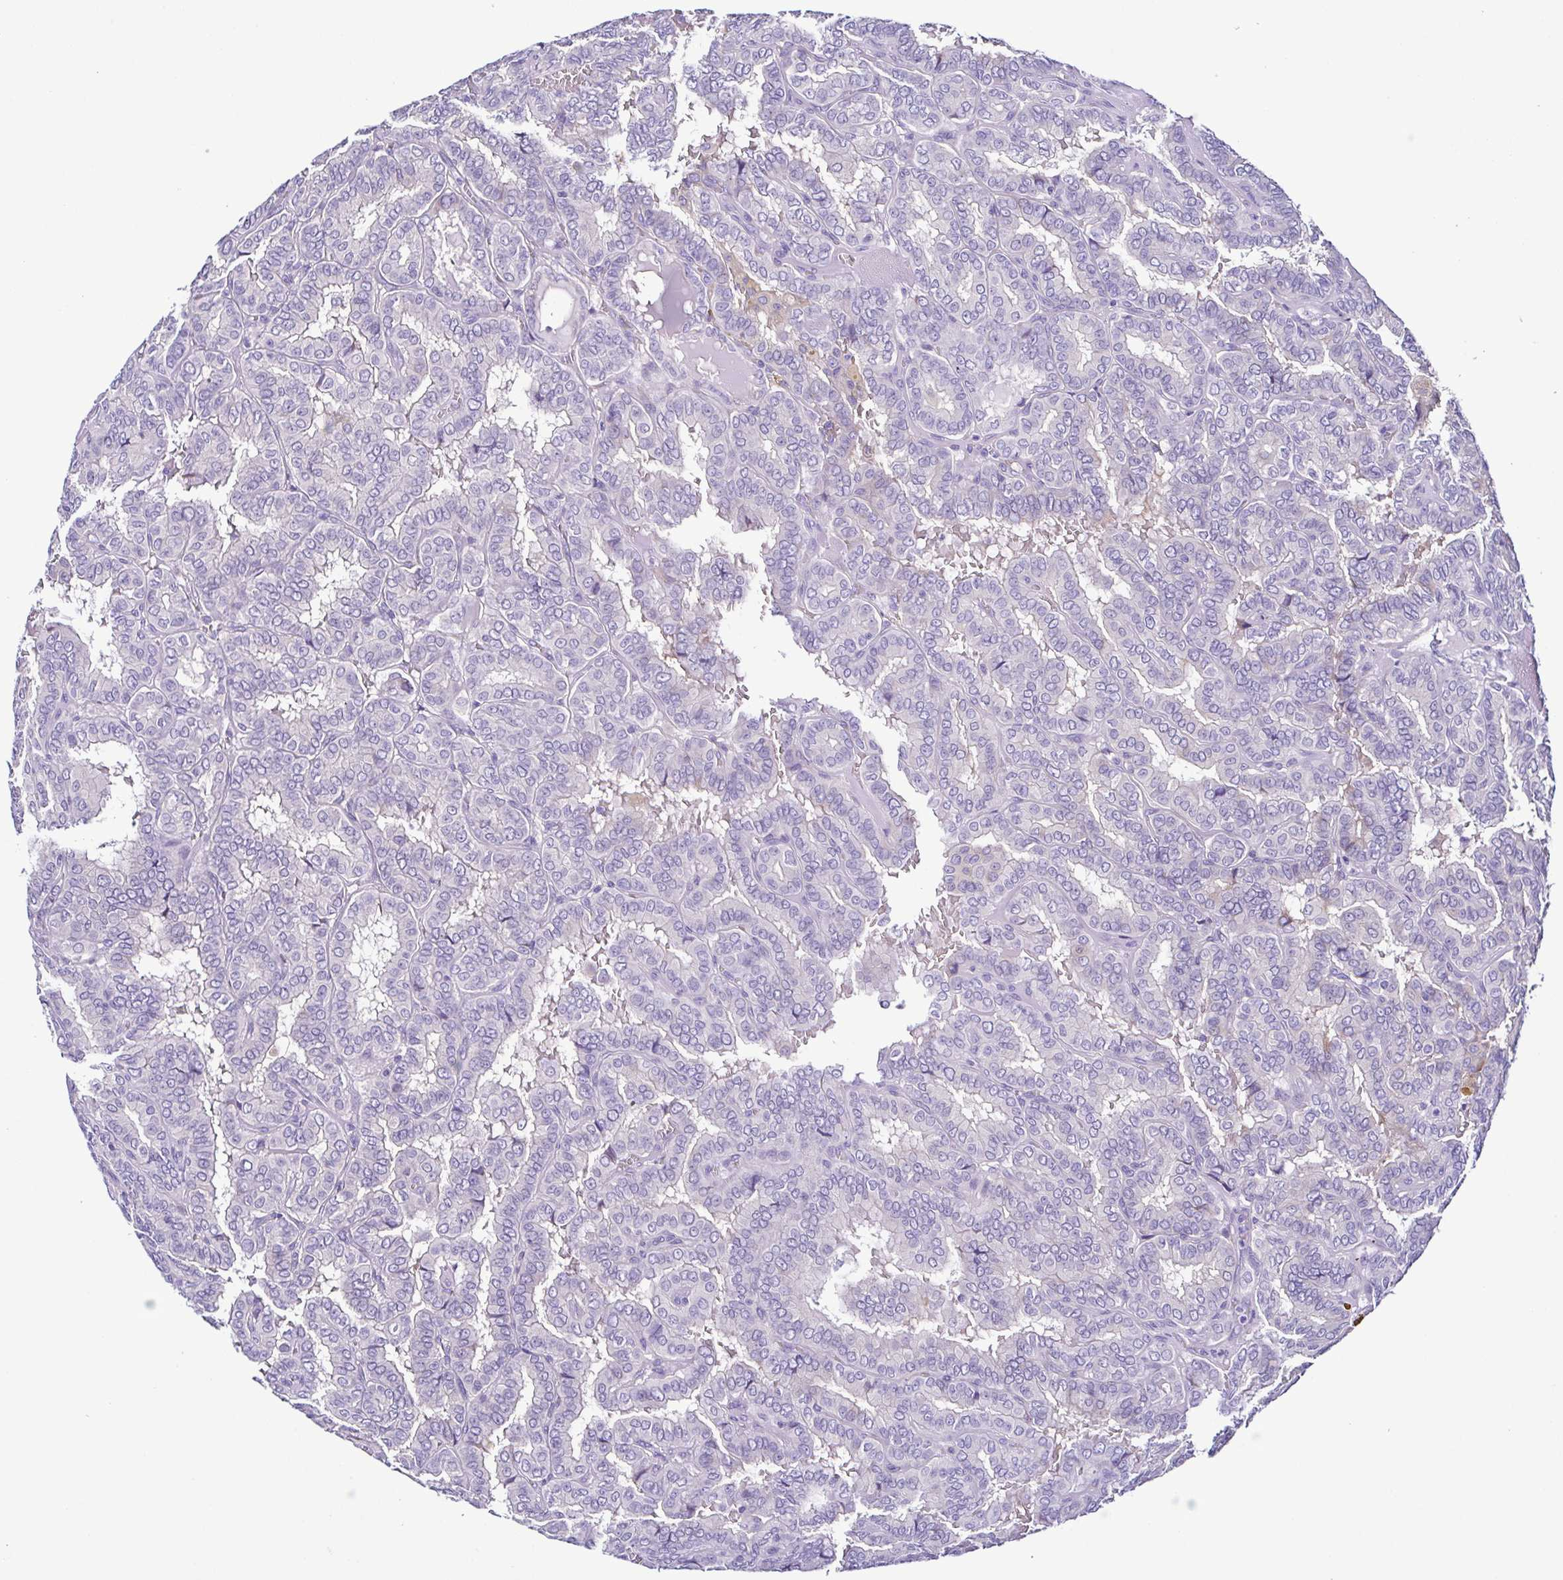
{"staining": {"intensity": "negative", "quantity": "none", "location": "none"}, "tissue": "thyroid cancer", "cell_type": "Tumor cells", "image_type": "cancer", "snomed": [{"axis": "morphology", "description": "Papillary adenocarcinoma, NOS"}, {"axis": "topography", "description": "Thyroid gland"}], "caption": "Micrograph shows no significant protein positivity in tumor cells of thyroid cancer (papillary adenocarcinoma).", "gene": "SRL", "patient": {"sex": "female", "age": 46}}